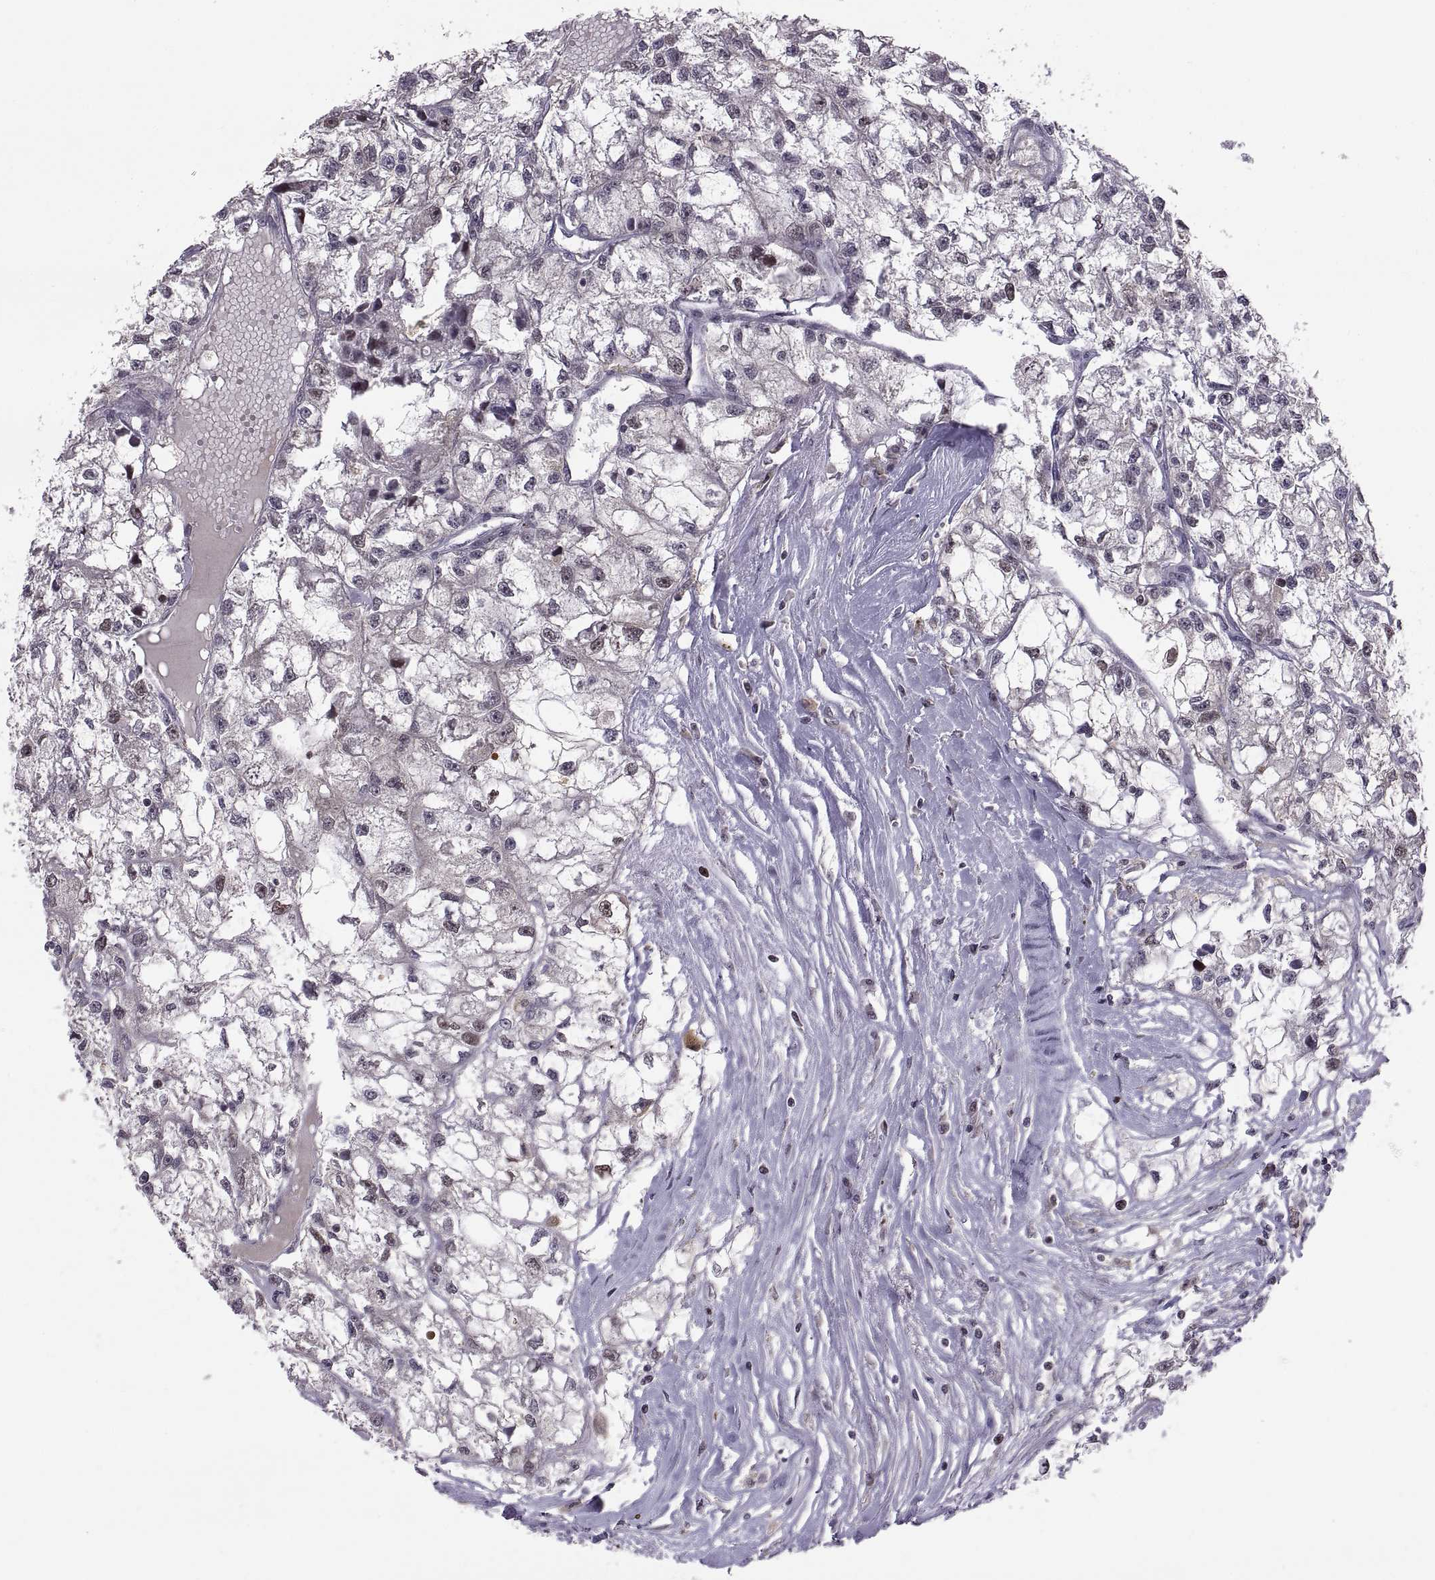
{"staining": {"intensity": "weak", "quantity": "25%-75%", "location": "nuclear"}, "tissue": "renal cancer", "cell_type": "Tumor cells", "image_type": "cancer", "snomed": [{"axis": "morphology", "description": "Adenocarcinoma, NOS"}, {"axis": "topography", "description": "Kidney"}], "caption": "Approximately 25%-75% of tumor cells in human adenocarcinoma (renal) reveal weak nuclear protein staining as visualized by brown immunohistochemical staining.", "gene": "CHFR", "patient": {"sex": "male", "age": 56}}